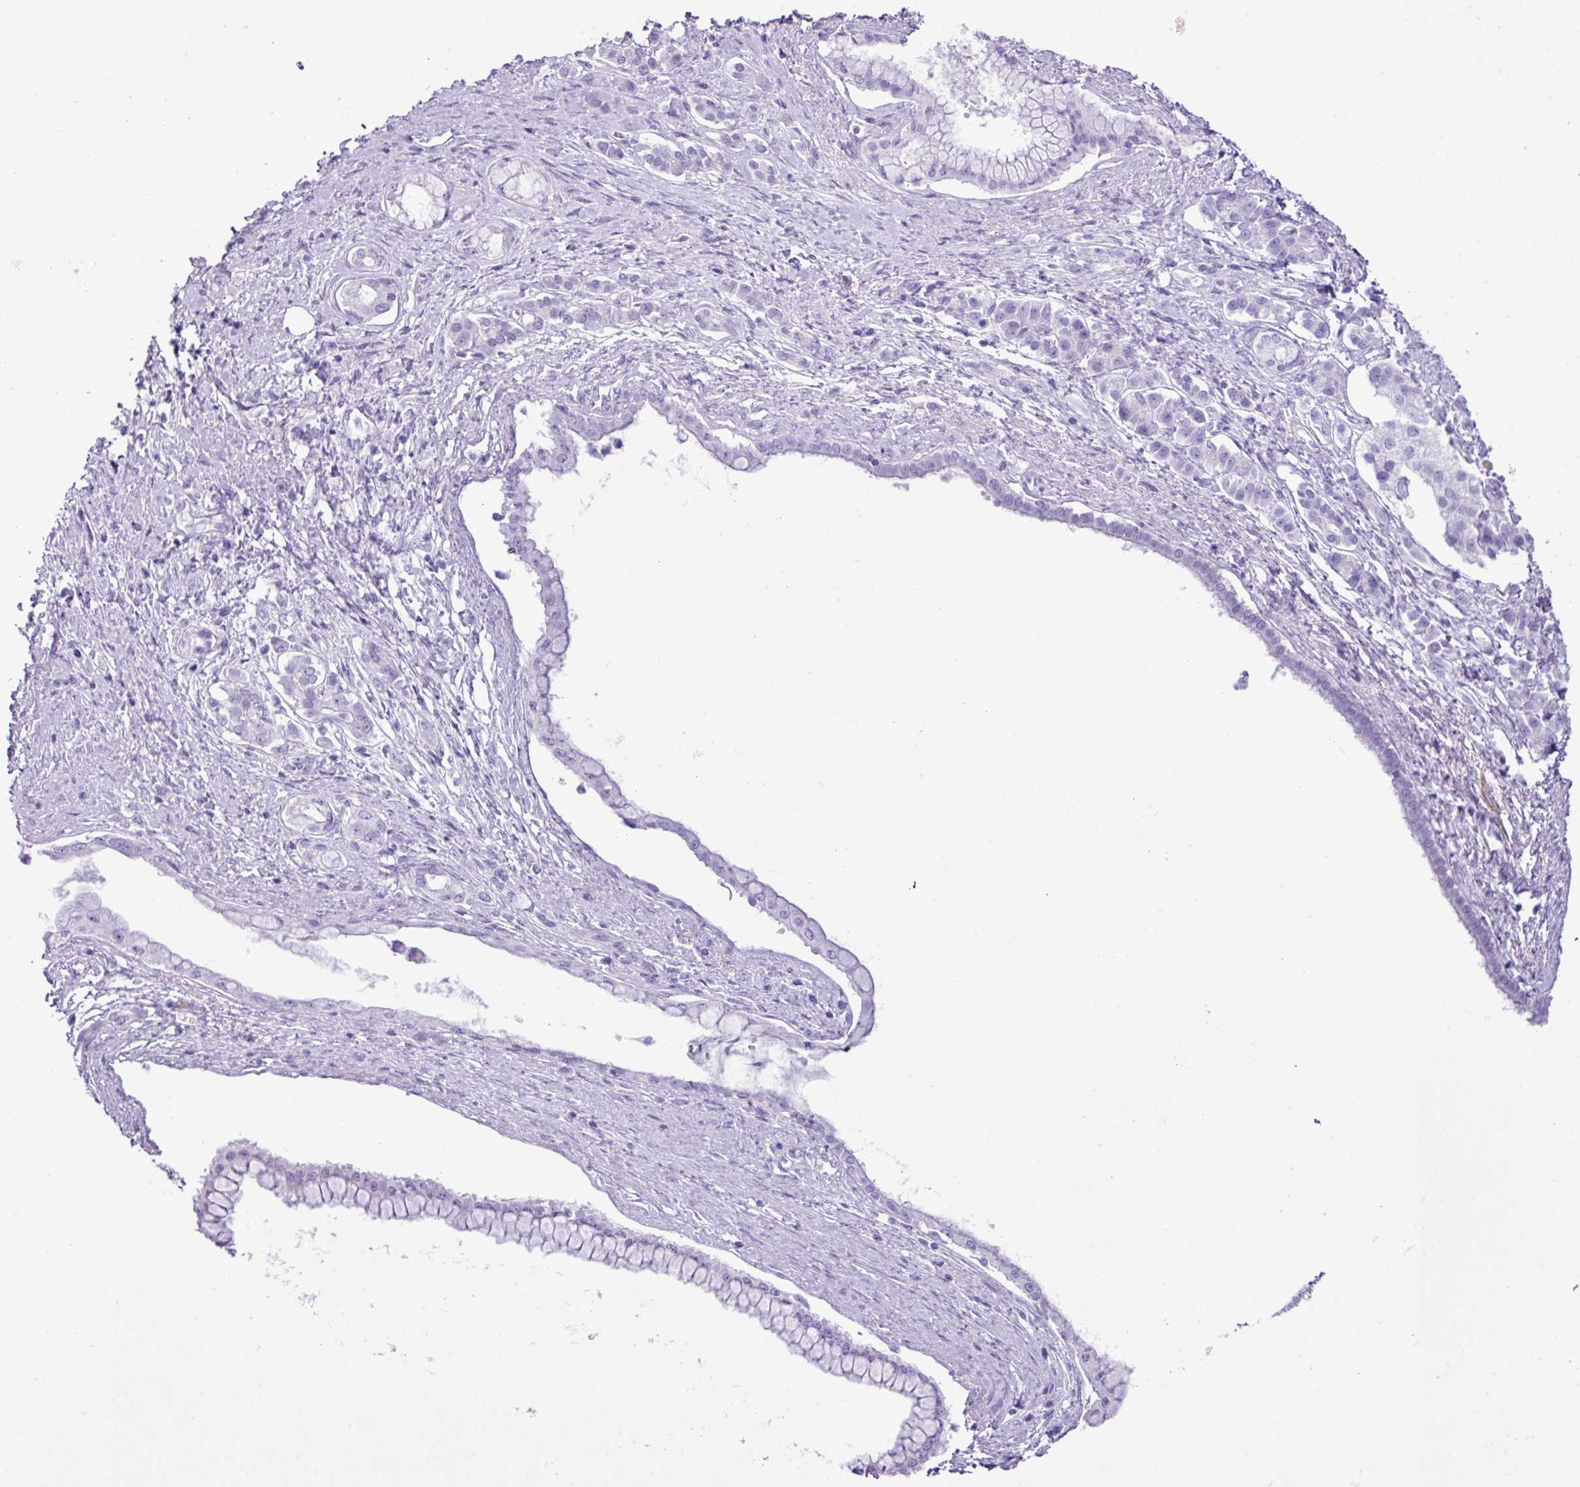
{"staining": {"intensity": "negative", "quantity": "none", "location": "none"}, "tissue": "pancreatic cancer", "cell_type": "Tumor cells", "image_type": "cancer", "snomed": [{"axis": "morphology", "description": "Adenocarcinoma, NOS"}, {"axis": "topography", "description": "Pancreas"}], "caption": "Immunohistochemistry (IHC) micrograph of neoplastic tissue: pancreatic cancer stained with DAB shows no significant protein expression in tumor cells.", "gene": "ZSCAN5A", "patient": {"sex": "male", "age": 70}}